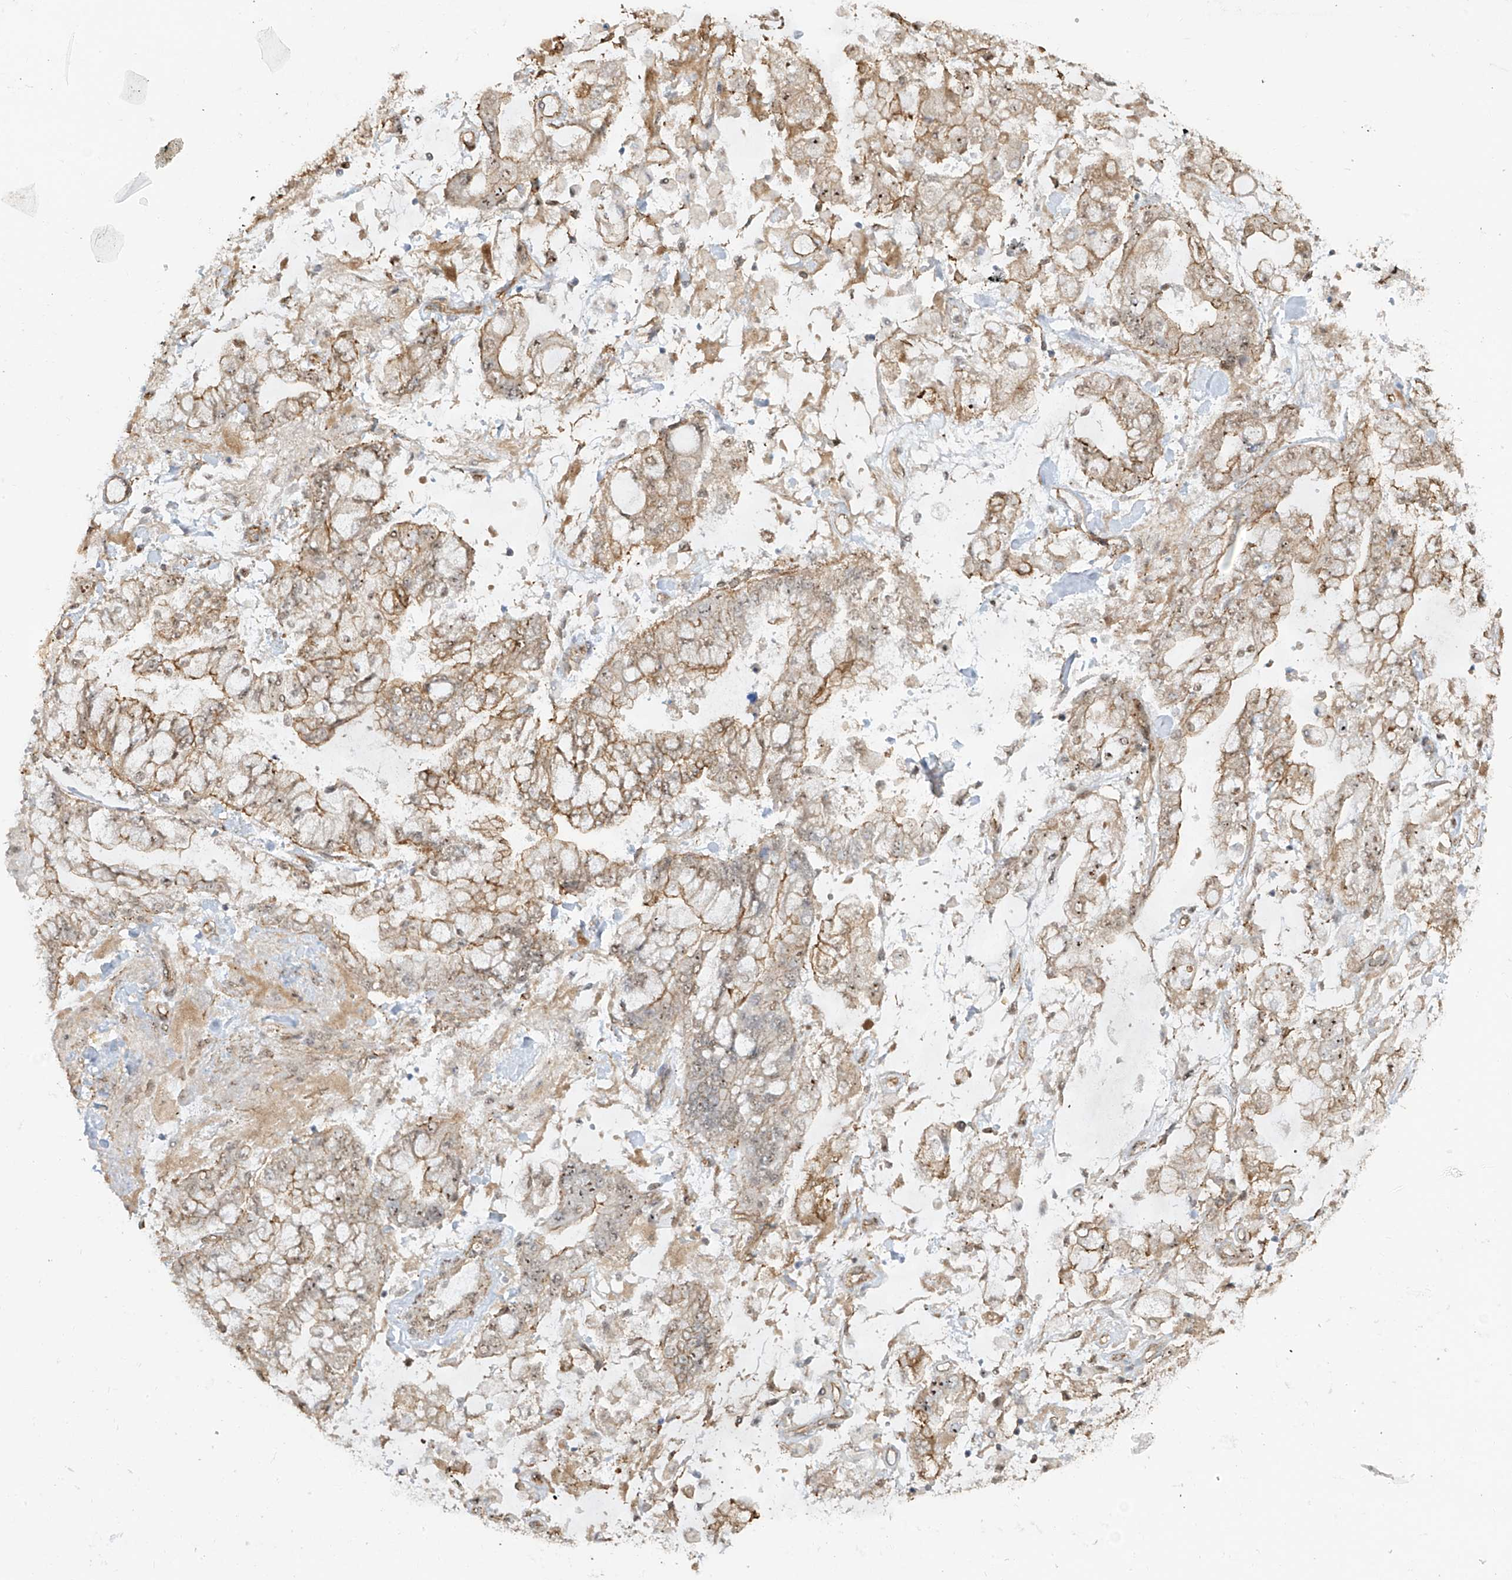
{"staining": {"intensity": "moderate", "quantity": "25%-75%", "location": "cytoplasmic/membranous"}, "tissue": "stomach cancer", "cell_type": "Tumor cells", "image_type": "cancer", "snomed": [{"axis": "morphology", "description": "Normal tissue, NOS"}, {"axis": "morphology", "description": "Adenocarcinoma, NOS"}, {"axis": "topography", "description": "Stomach, upper"}, {"axis": "topography", "description": "Stomach"}], "caption": "There is medium levels of moderate cytoplasmic/membranous staining in tumor cells of stomach cancer (adenocarcinoma), as demonstrated by immunohistochemical staining (brown color).", "gene": "TUBE1", "patient": {"sex": "male", "age": 76}}